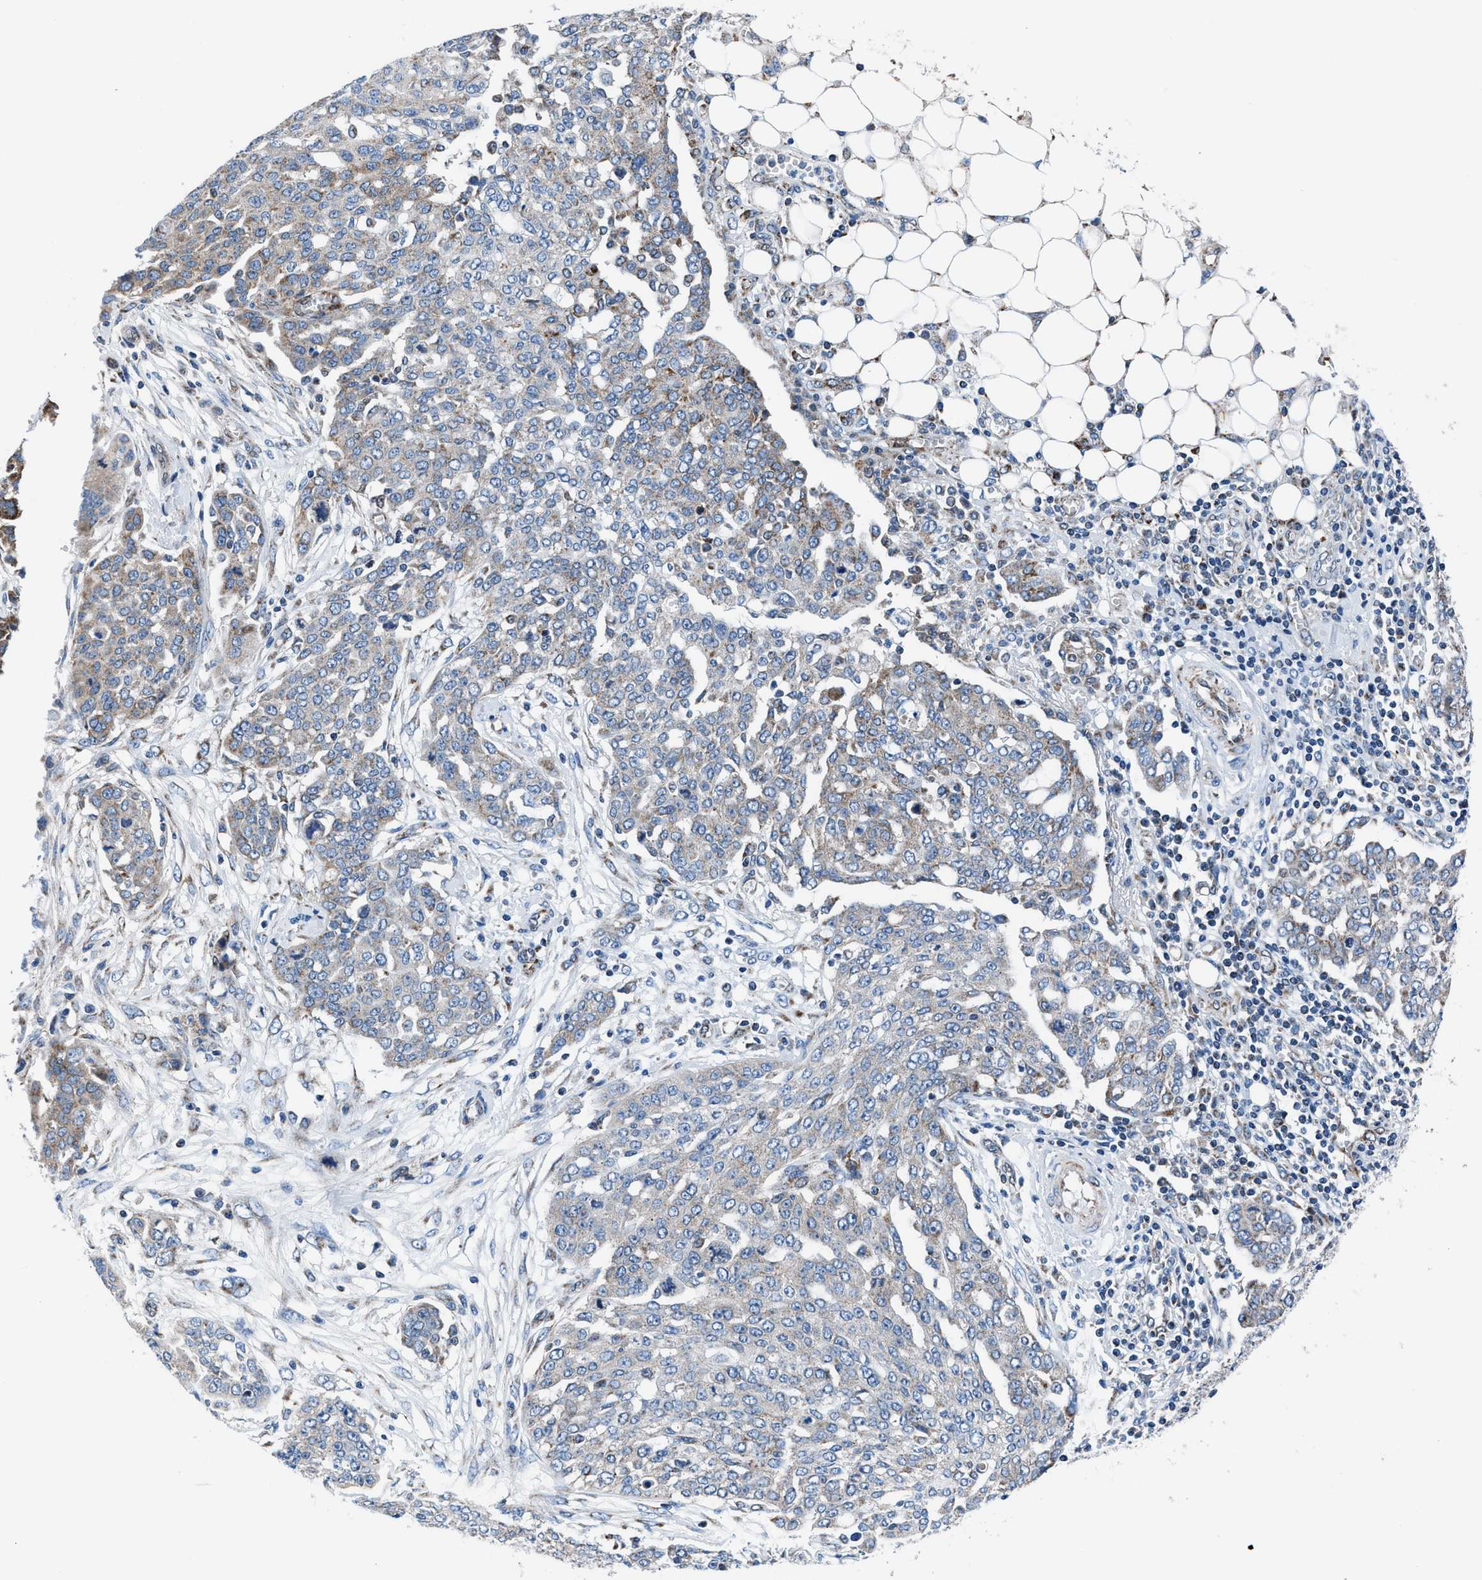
{"staining": {"intensity": "moderate", "quantity": "<25%", "location": "cytoplasmic/membranous"}, "tissue": "ovarian cancer", "cell_type": "Tumor cells", "image_type": "cancer", "snomed": [{"axis": "morphology", "description": "Cystadenocarcinoma, serous, NOS"}, {"axis": "topography", "description": "Soft tissue"}, {"axis": "topography", "description": "Ovary"}], "caption": "Protein expression by immunohistochemistry demonstrates moderate cytoplasmic/membranous staining in about <25% of tumor cells in ovarian cancer.", "gene": "LMO2", "patient": {"sex": "female", "age": 57}}